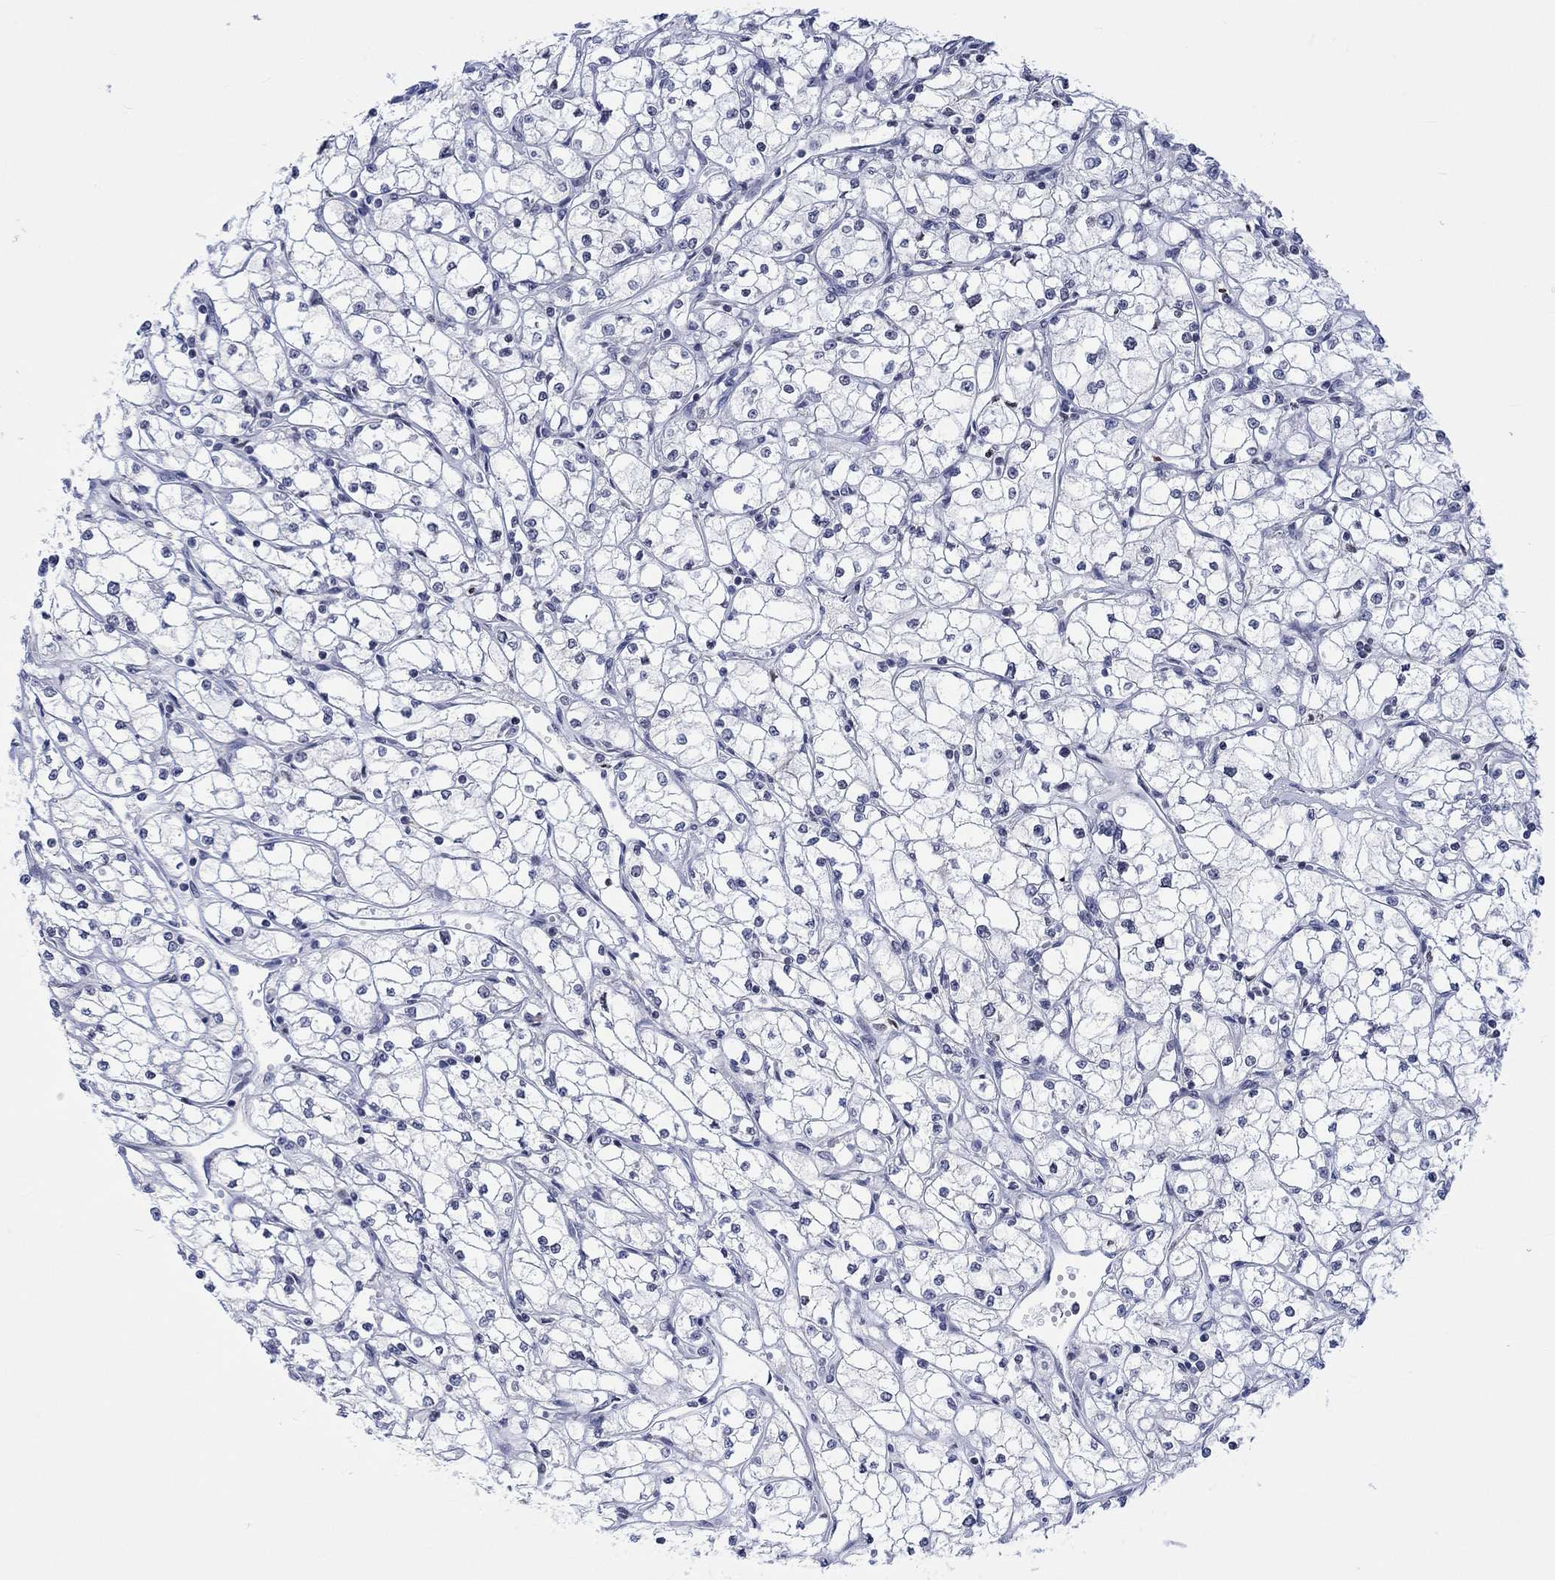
{"staining": {"intensity": "negative", "quantity": "none", "location": "none"}, "tissue": "renal cancer", "cell_type": "Tumor cells", "image_type": "cancer", "snomed": [{"axis": "morphology", "description": "Adenocarcinoma, NOS"}, {"axis": "topography", "description": "Kidney"}], "caption": "The IHC micrograph has no significant staining in tumor cells of renal cancer tissue.", "gene": "DCX", "patient": {"sex": "male", "age": 67}}